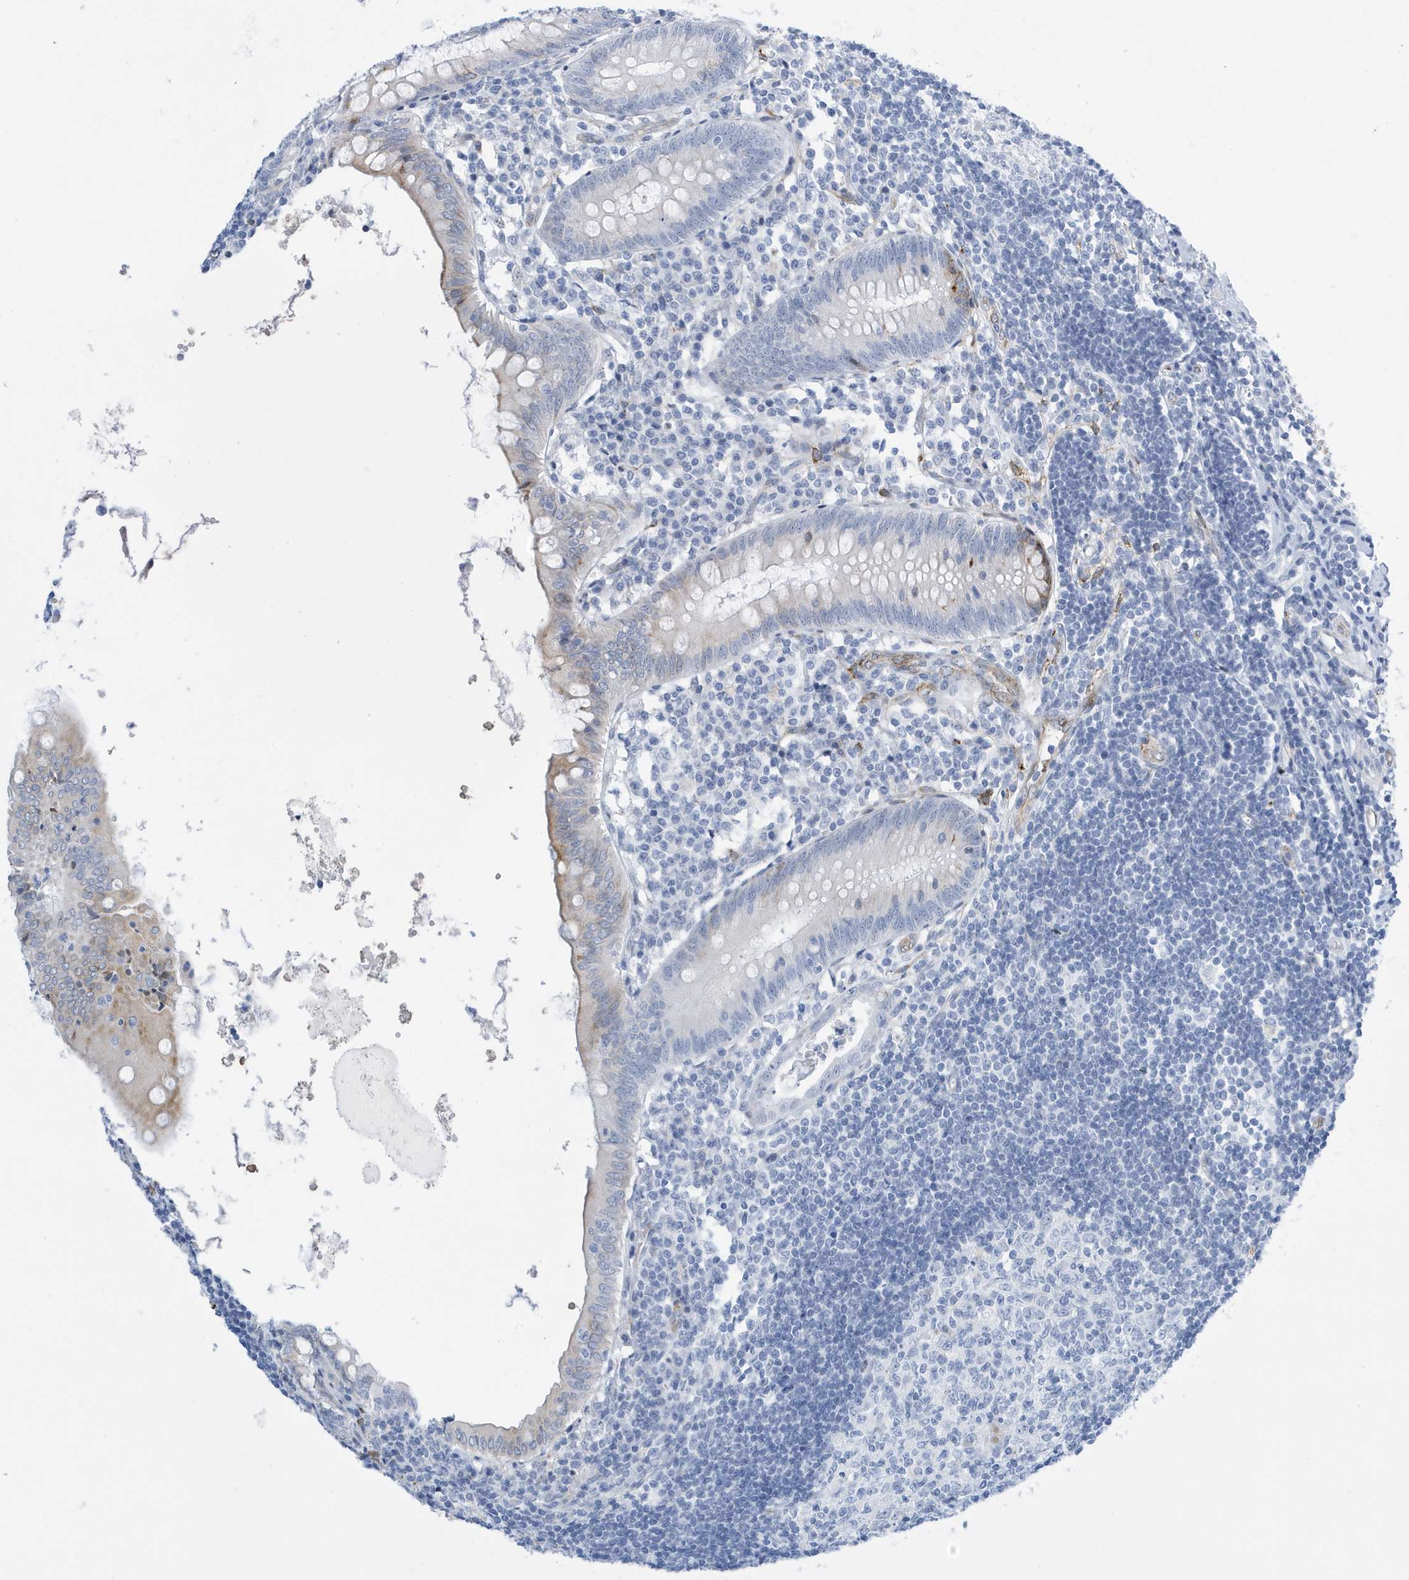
{"staining": {"intensity": "moderate", "quantity": "<25%", "location": "cytoplasmic/membranous"}, "tissue": "appendix", "cell_type": "Glandular cells", "image_type": "normal", "snomed": [{"axis": "morphology", "description": "Normal tissue, NOS"}, {"axis": "topography", "description": "Appendix"}], "caption": "This micrograph shows normal appendix stained with immunohistochemistry to label a protein in brown. The cytoplasmic/membranous of glandular cells show moderate positivity for the protein. Nuclei are counter-stained blue.", "gene": "SEMA3F", "patient": {"sex": "female", "age": 54}}